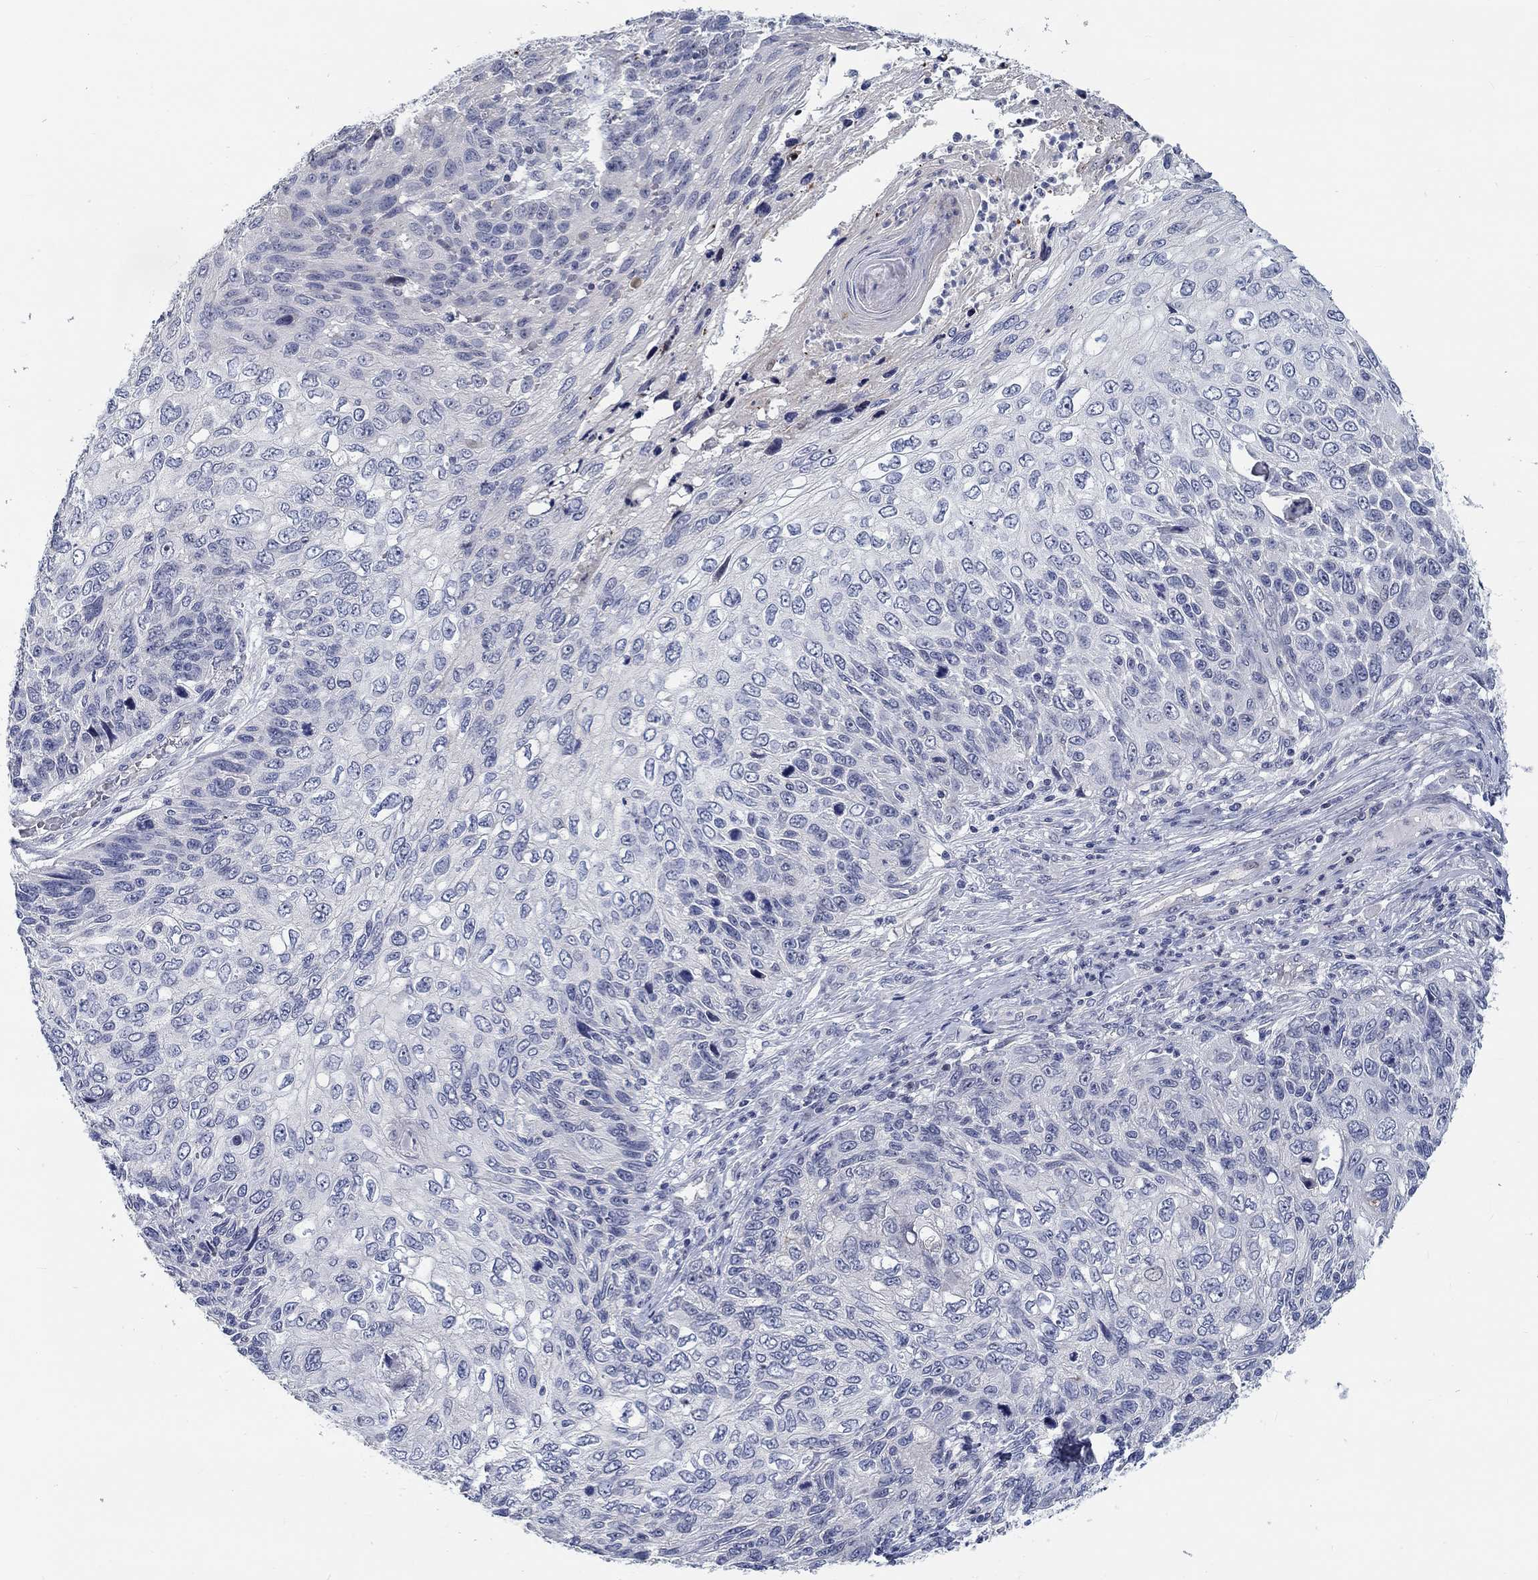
{"staining": {"intensity": "negative", "quantity": "none", "location": "none"}, "tissue": "skin cancer", "cell_type": "Tumor cells", "image_type": "cancer", "snomed": [{"axis": "morphology", "description": "Squamous cell carcinoma, NOS"}, {"axis": "topography", "description": "Skin"}], "caption": "Immunohistochemistry (IHC) of skin cancer reveals no positivity in tumor cells.", "gene": "SMIM18", "patient": {"sex": "male", "age": 92}}